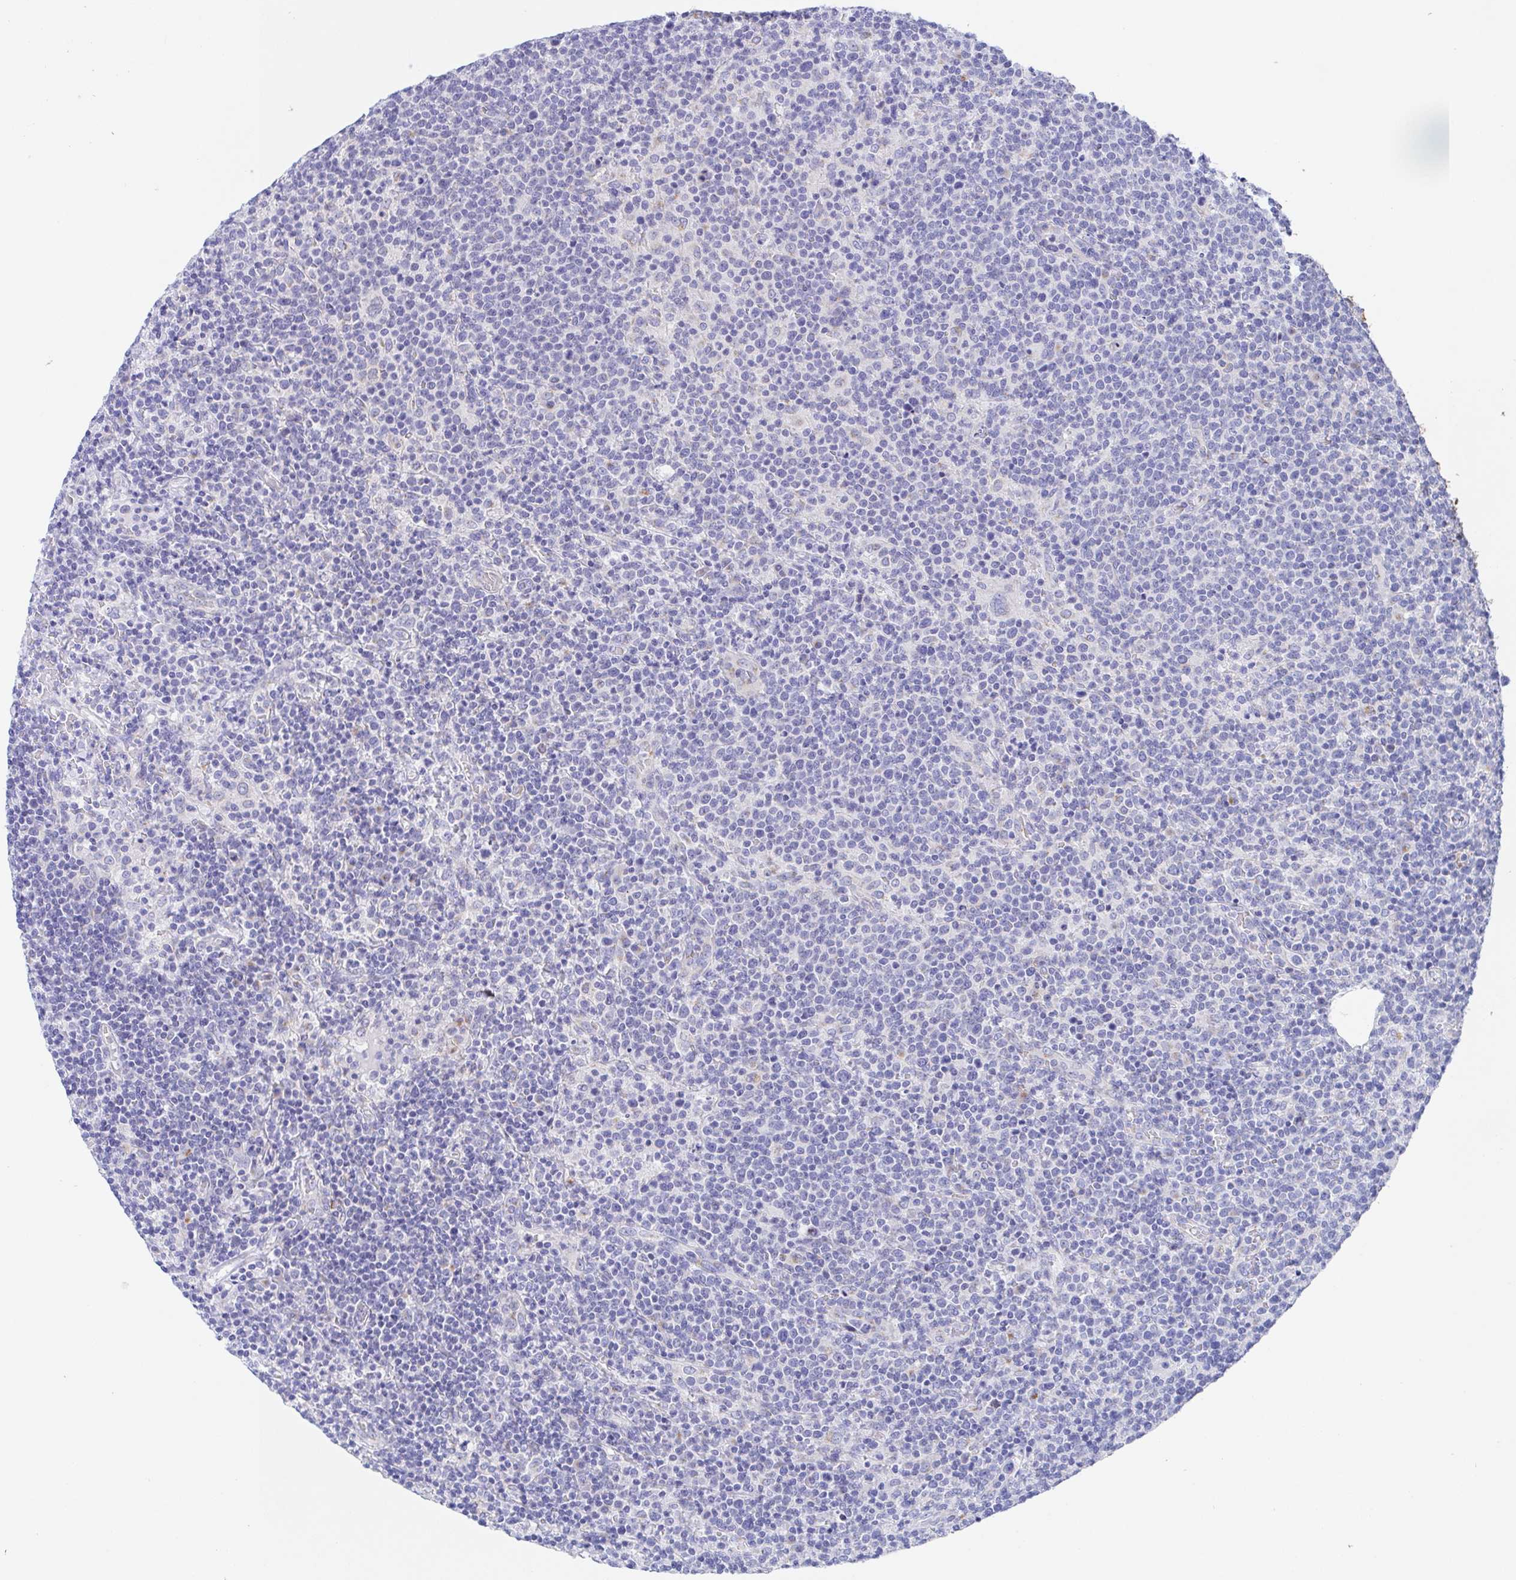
{"staining": {"intensity": "negative", "quantity": "none", "location": "none"}, "tissue": "lymphoma", "cell_type": "Tumor cells", "image_type": "cancer", "snomed": [{"axis": "morphology", "description": "Malignant lymphoma, non-Hodgkin's type, High grade"}, {"axis": "topography", "description": "Lymph node"}], "caption": "Immunohistochemistry (IHC) of human lymphoma exhibits no positivity in tumor cells.", "gene": "SCG3", "patient": {"sex": "male", "age": 61}}